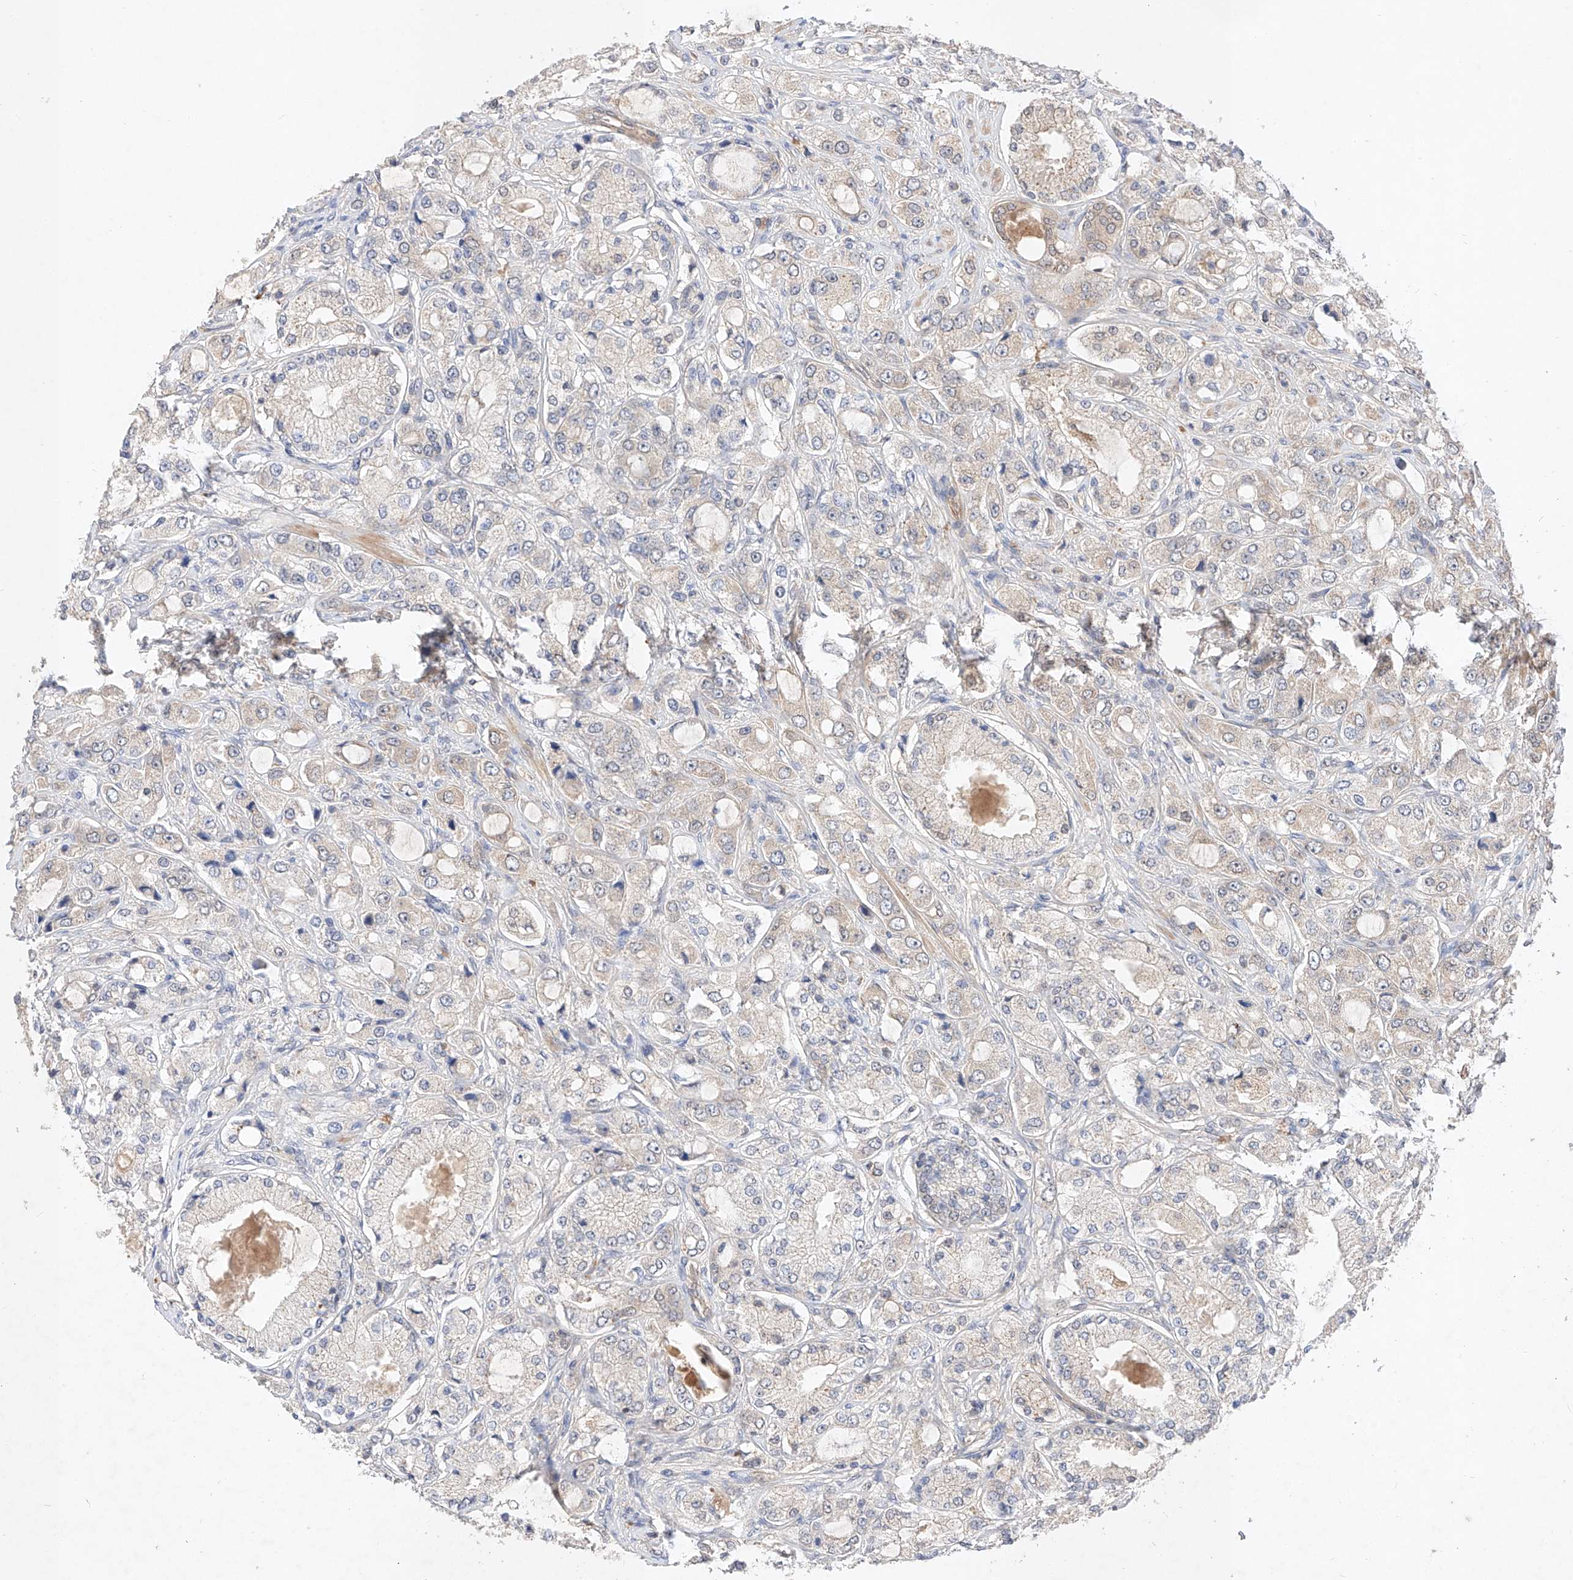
{"staining": {"intensity": "negative", "quantity": "none", "location": "none"}, "tissue": "prostate cancer", "cell_type": "Tumor cells", "image_type": "cancer", "snomed": [{"axis": "morphology", "description": "Adenocarcinoma, High grade"}, {"axis": "topography", "description": "Prostate"}], "caption": "Tumor cells show no significant positivity in prostate high-grade adenocarcinoma.", "gene": "ZNF124", "patient": {"sex": "male", "age": 65}}